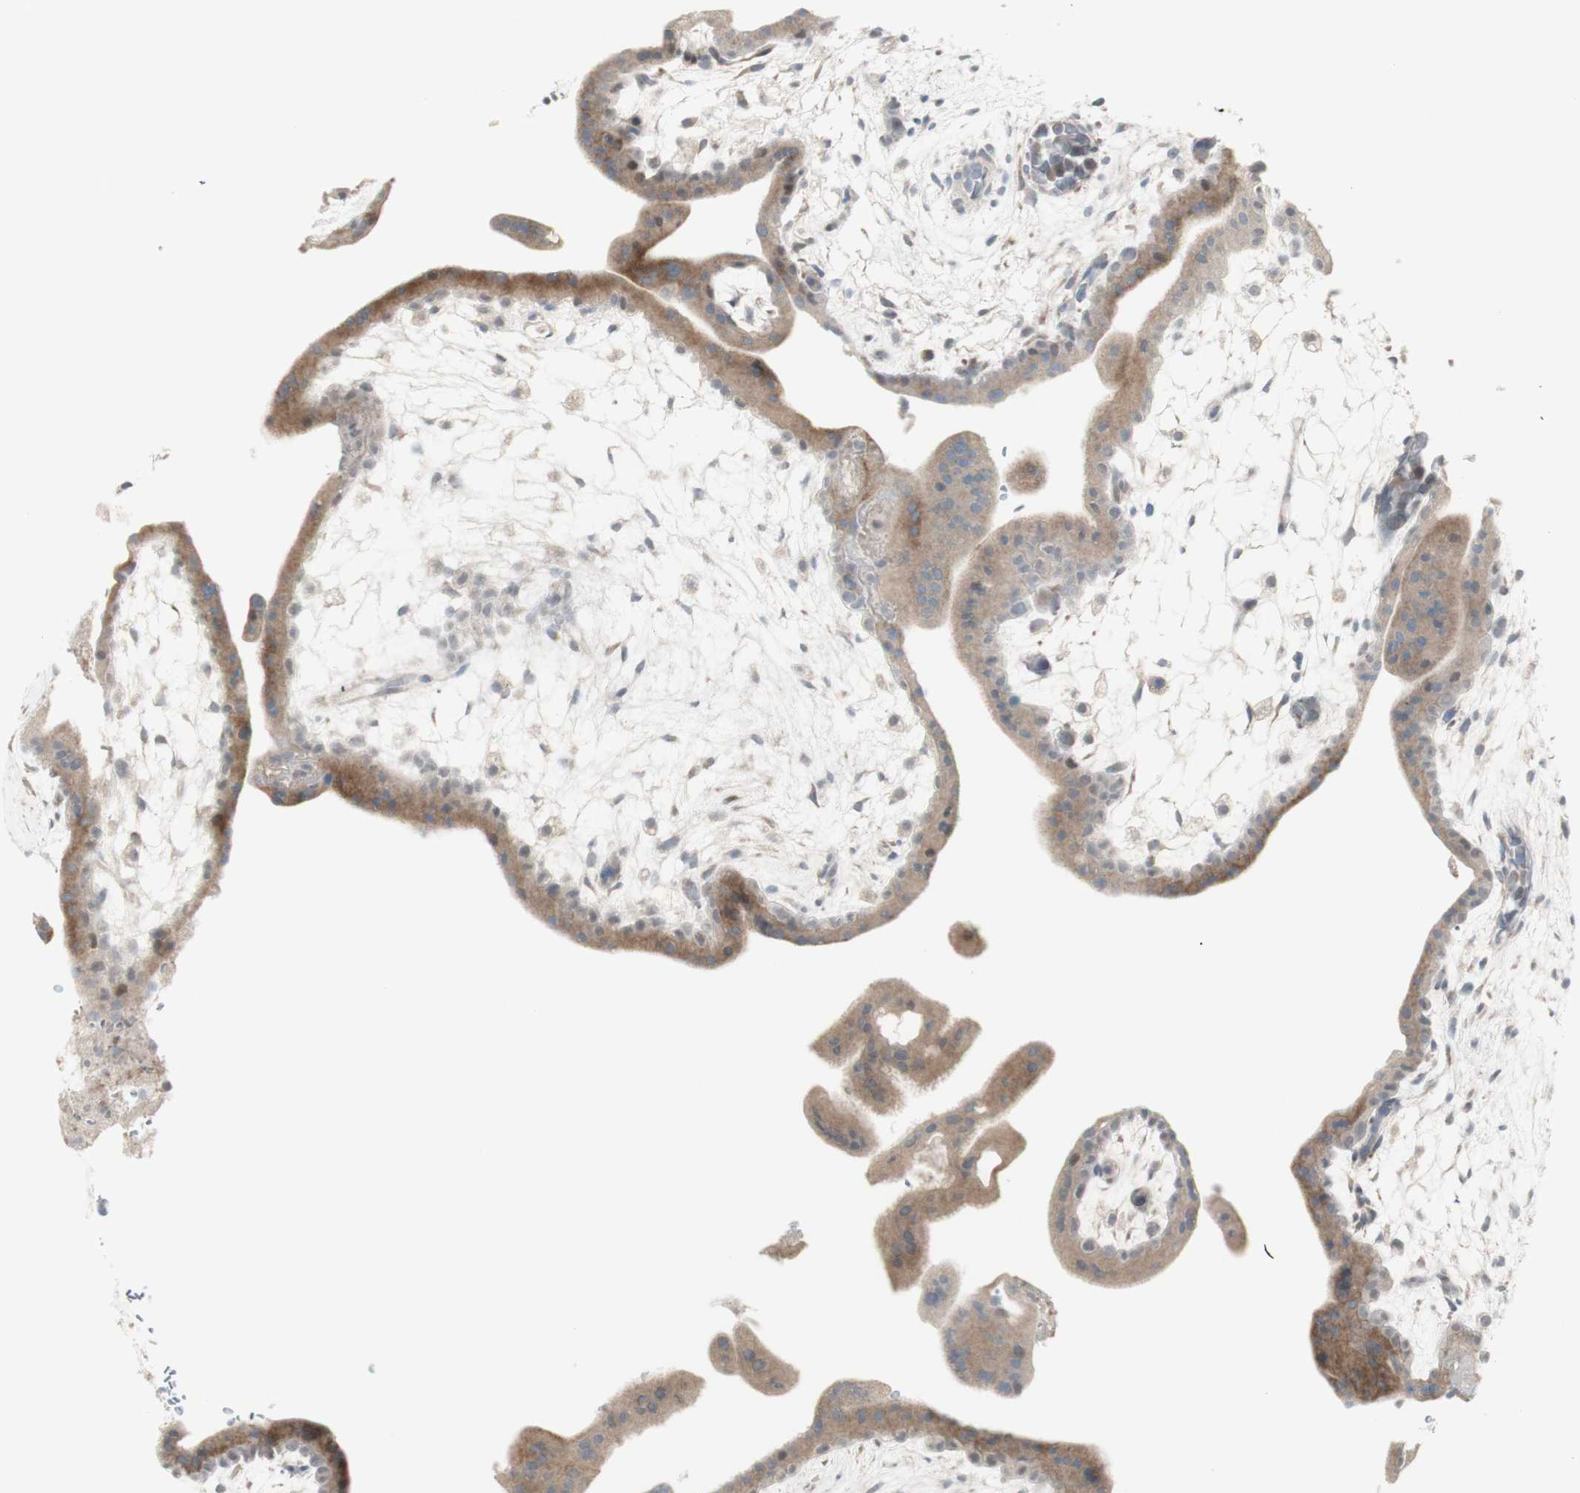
{"staining": {"intensity": "moderate", "quantity": ">75%", "location": "cytoplasmic/membranous"}, "tissue": "placenta", "cell_type": "Trophoblastic cells", "image_type": "normal", "snomed": [{"axis": "morphology", "description": "Normal tissue, NOS"}, {"axis": "topography", "description": "Placenta"}], "caption": "Immunohistochemistry (DAB) staining of benign human placenta demonstrates moderate cytoplasmic/membranous protein positivity in approximately >75% of trophoblastic cells.", "gene": "C1orf116", "patient": {"sex": "female", "age": 35}}